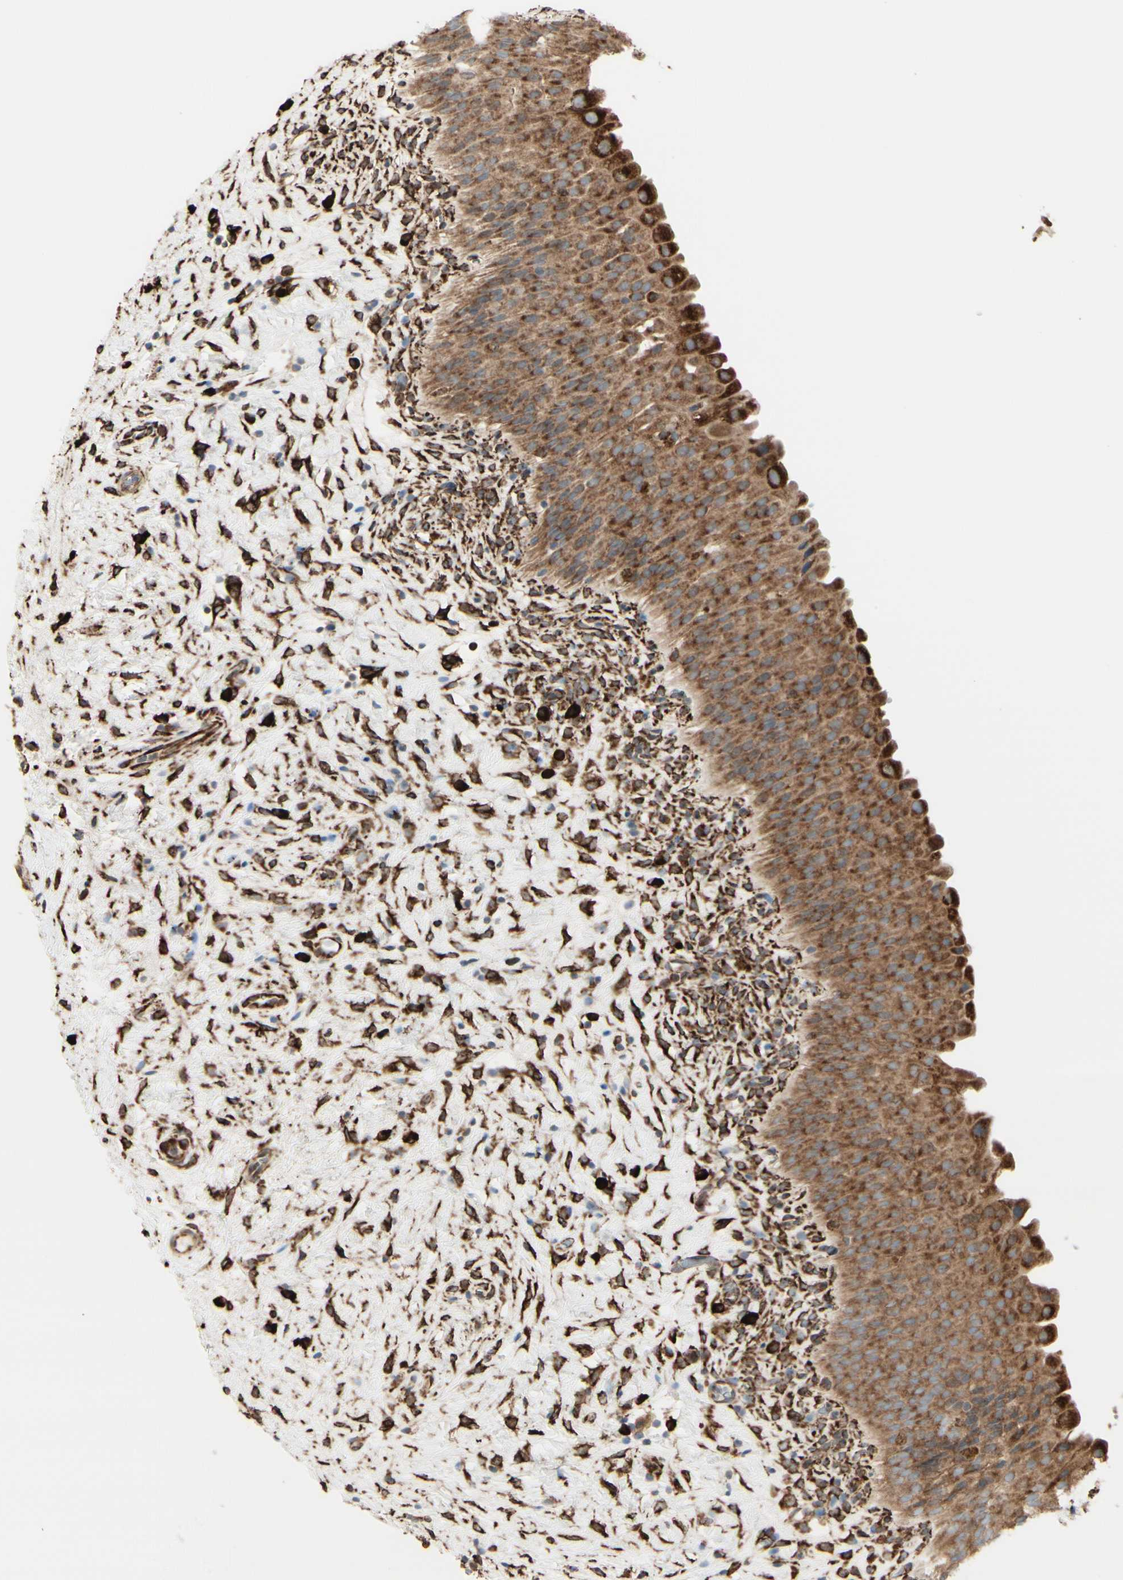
{"staining": {"intensity": "strong", "quantity": ">75%", "location": "cytoplasmic/membranous"}, "tissue": "urinary bladder", "cell_type": "Urothelial cells", "image_type": "normal", "snomed": [{"axis": "morphology", "description": "Normal tissue, NOS"}, {"axis": "morphology", "description": "Urothelial carcinoma, High grade"}, {"axis": "topography", "description": "Urinary bladder"}], "caption": "Urinary bladder stained for a protein (brown) displays strong cytoplasmic/membranous positive expression in about >75% of urothelial cells.", "gene": "RRBP1", "patient": {"sex": "male", "age": 46}}